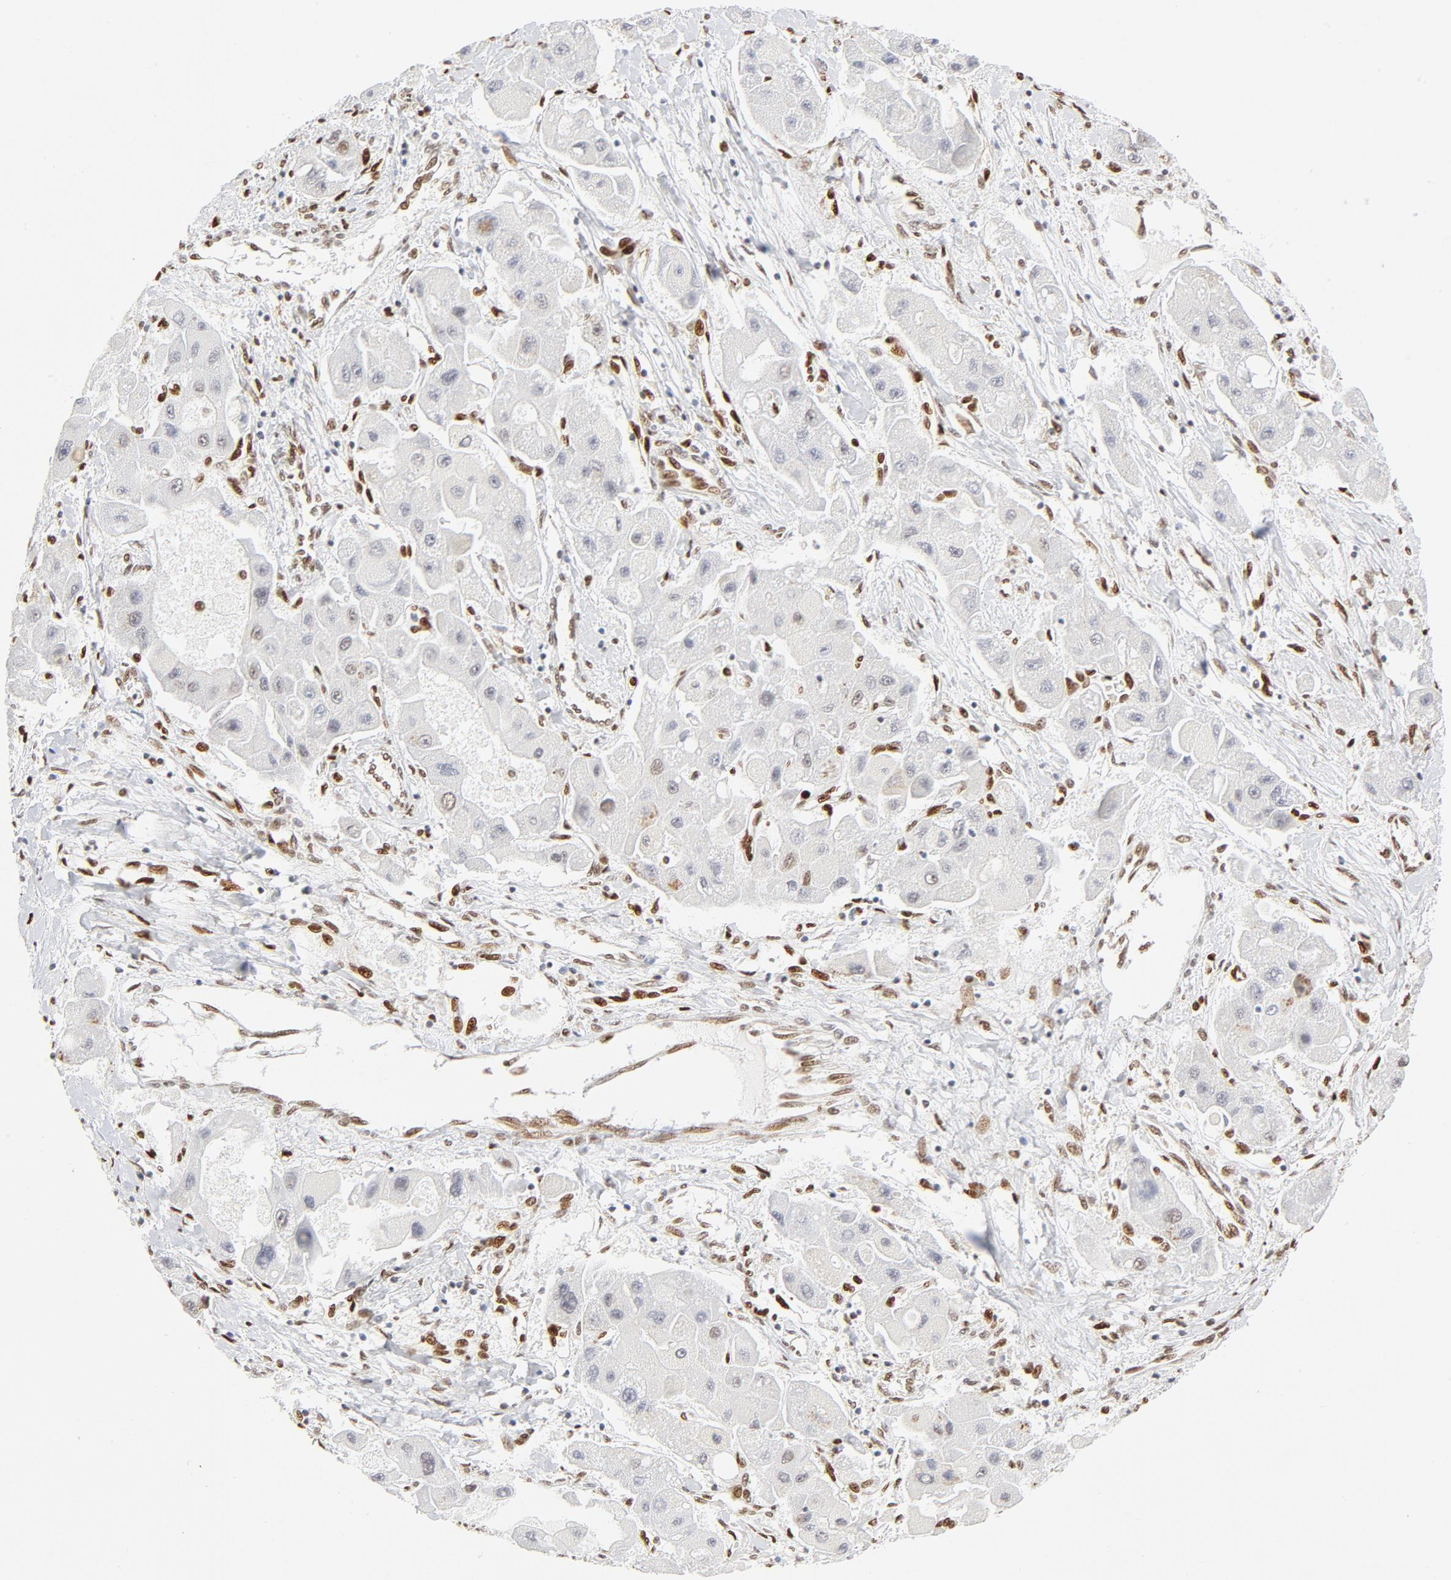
{"staining": {"intensity": "weak", "quantity": "<25%", "location": "nuclear"}, "tissue": "liver cancer", "cell_type": "Tumor cells", "image_type": "cancer", "snomed": [{"axis": "morphology", "description": "Carcinoma, Hepatocellular, NOS"}, {"axis": "topography", "description": "Liver"}], "caption": "Protein analysis of liver hepatocellular carcinoma reveals no significant positivity in tumor cells.", "gene": "MEF2A", "patient": {"sex": "male", "age": 24}}